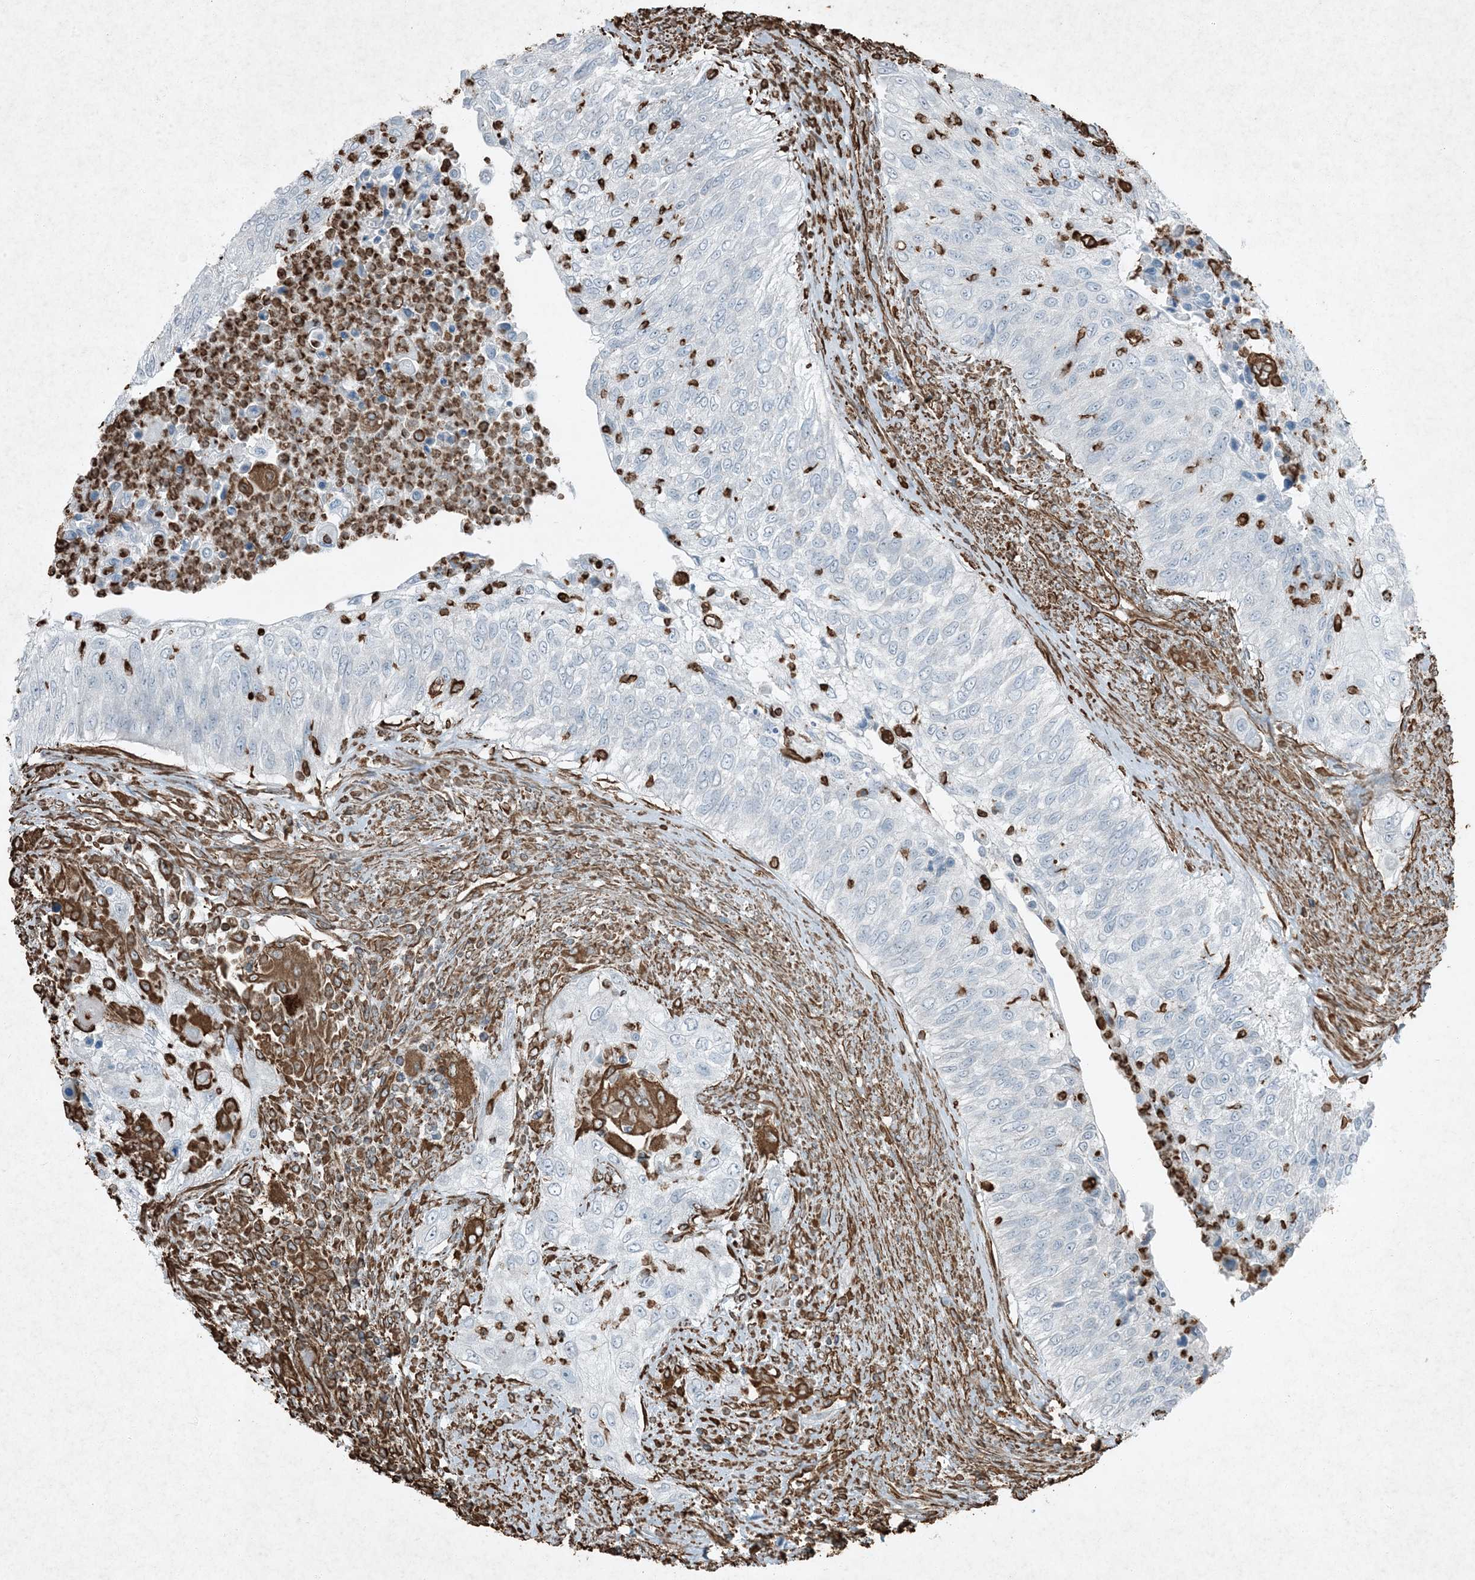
{"staining": {"intensity": "negative", "quantity": "none", "location": "none"}, "tissue": "urothelial cancer", "cell_type": "Tumor cells", "image_type": "cancer", "snomed": [{"axis": "morphology", "description": "Urothelial carcinoma, High grade"}, {"axis": "topography", "description": "Urinary bladder"}], "caption": "An IHC photomicrograph of urothelial cancer is shown. There is no staining in tumor cells of urothelial cancer.", "gene": "RYK", "patient": {"sex": "female", "age": 60}}